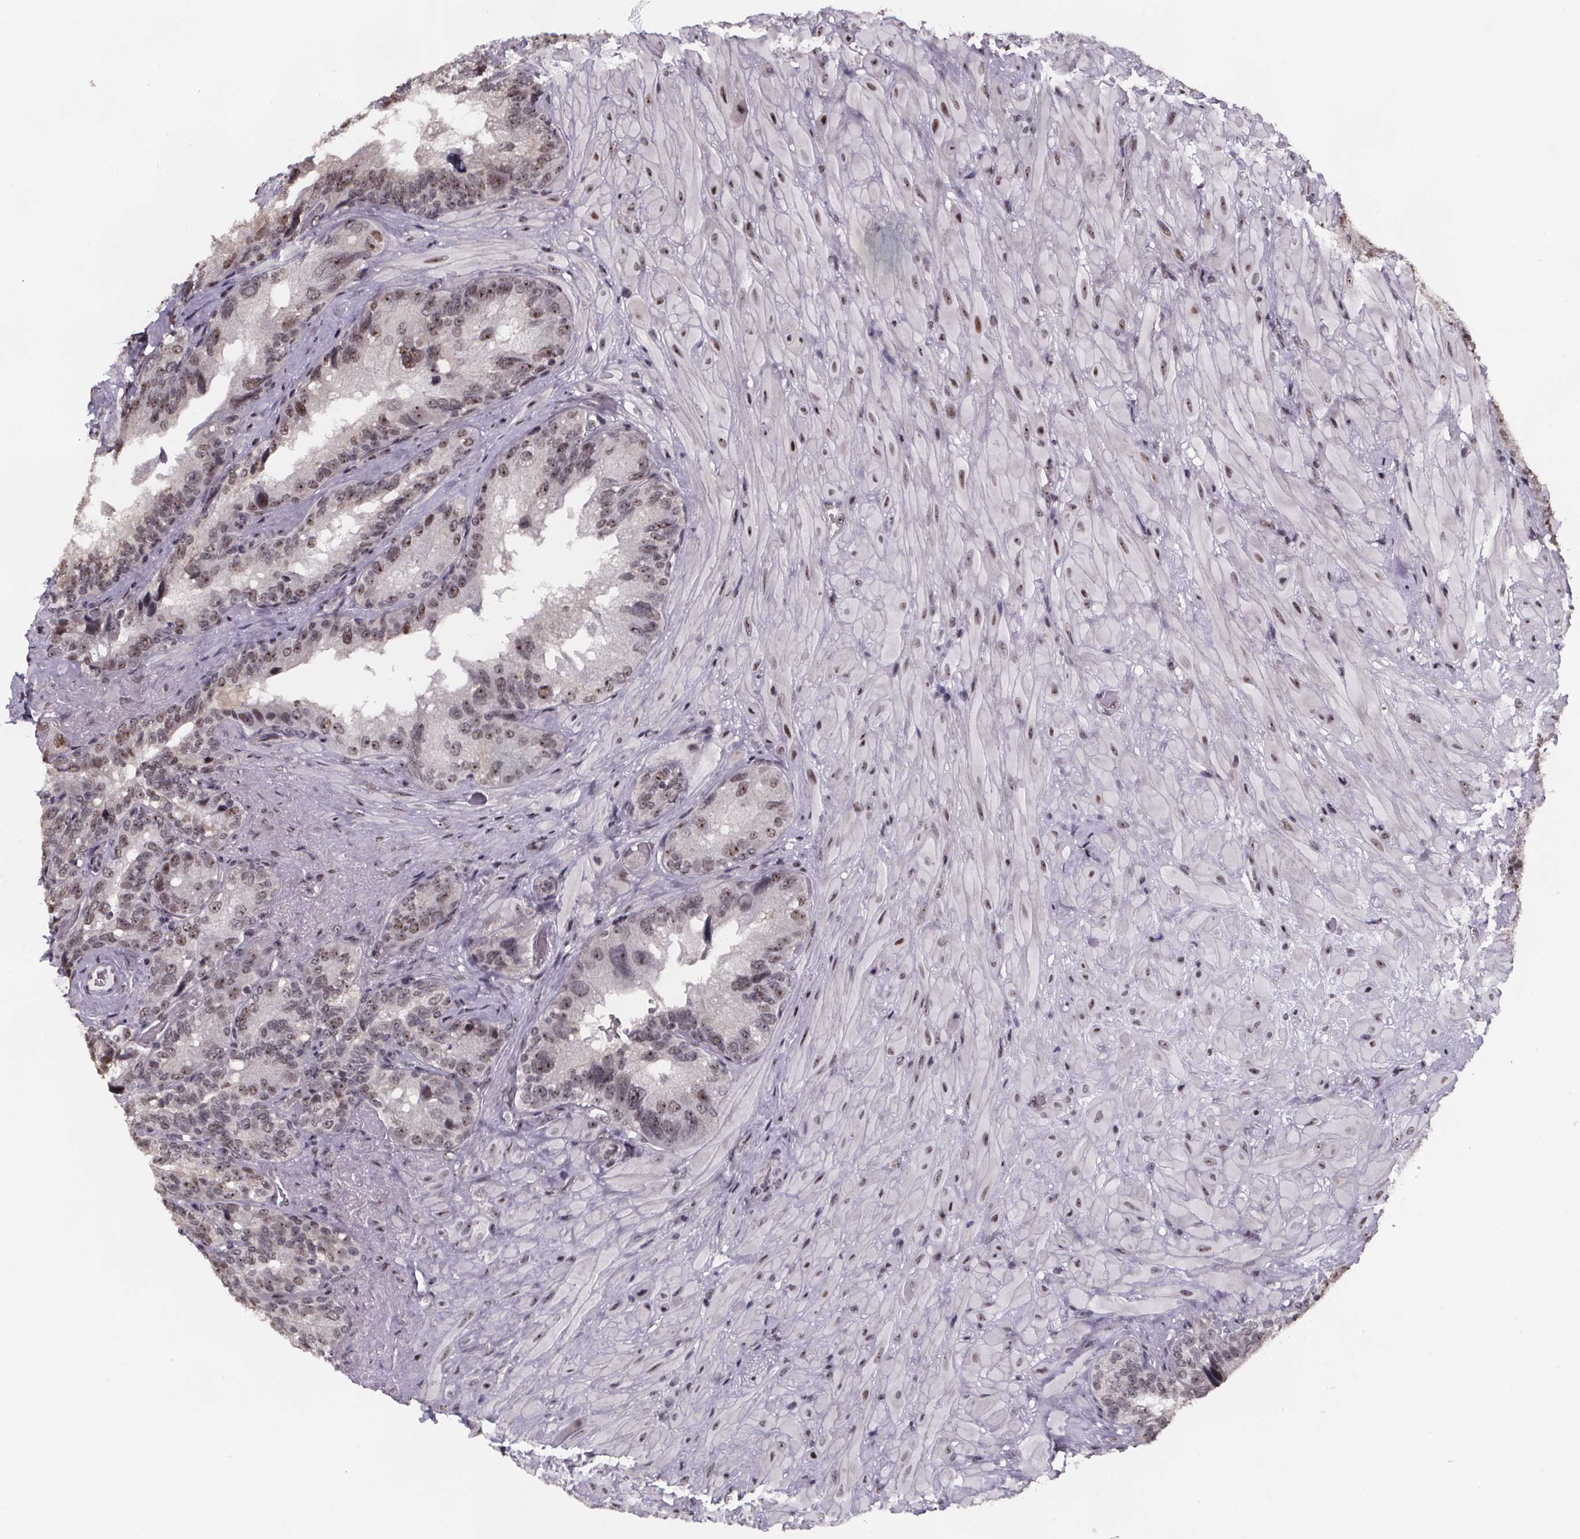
{"staining": {"intensity": "weak", "quantity": ">75%", "location": "nuclear"}, "tissue": "seminal vesicle", "cell_type": "Glandular cells", "image_type": "normal", "snomed": [{"axis": "morphology", "description": "Normal tissue, NOS"}, {"axis": "topography", "description": "Seminal veicle"}], "caption": "The photomicrograph demonstrates staining of benign seminal vesicle, revealing weak nuclear protein expression (brown color) within glandular cells. The staining was performed using DAB to visualize the protein expression in brown, while the nuclei were stained in blue with hematoxylin (Magnification: 20x).", "gene": "U2SURP", "patient": {"sex": "male", "age": 69}}